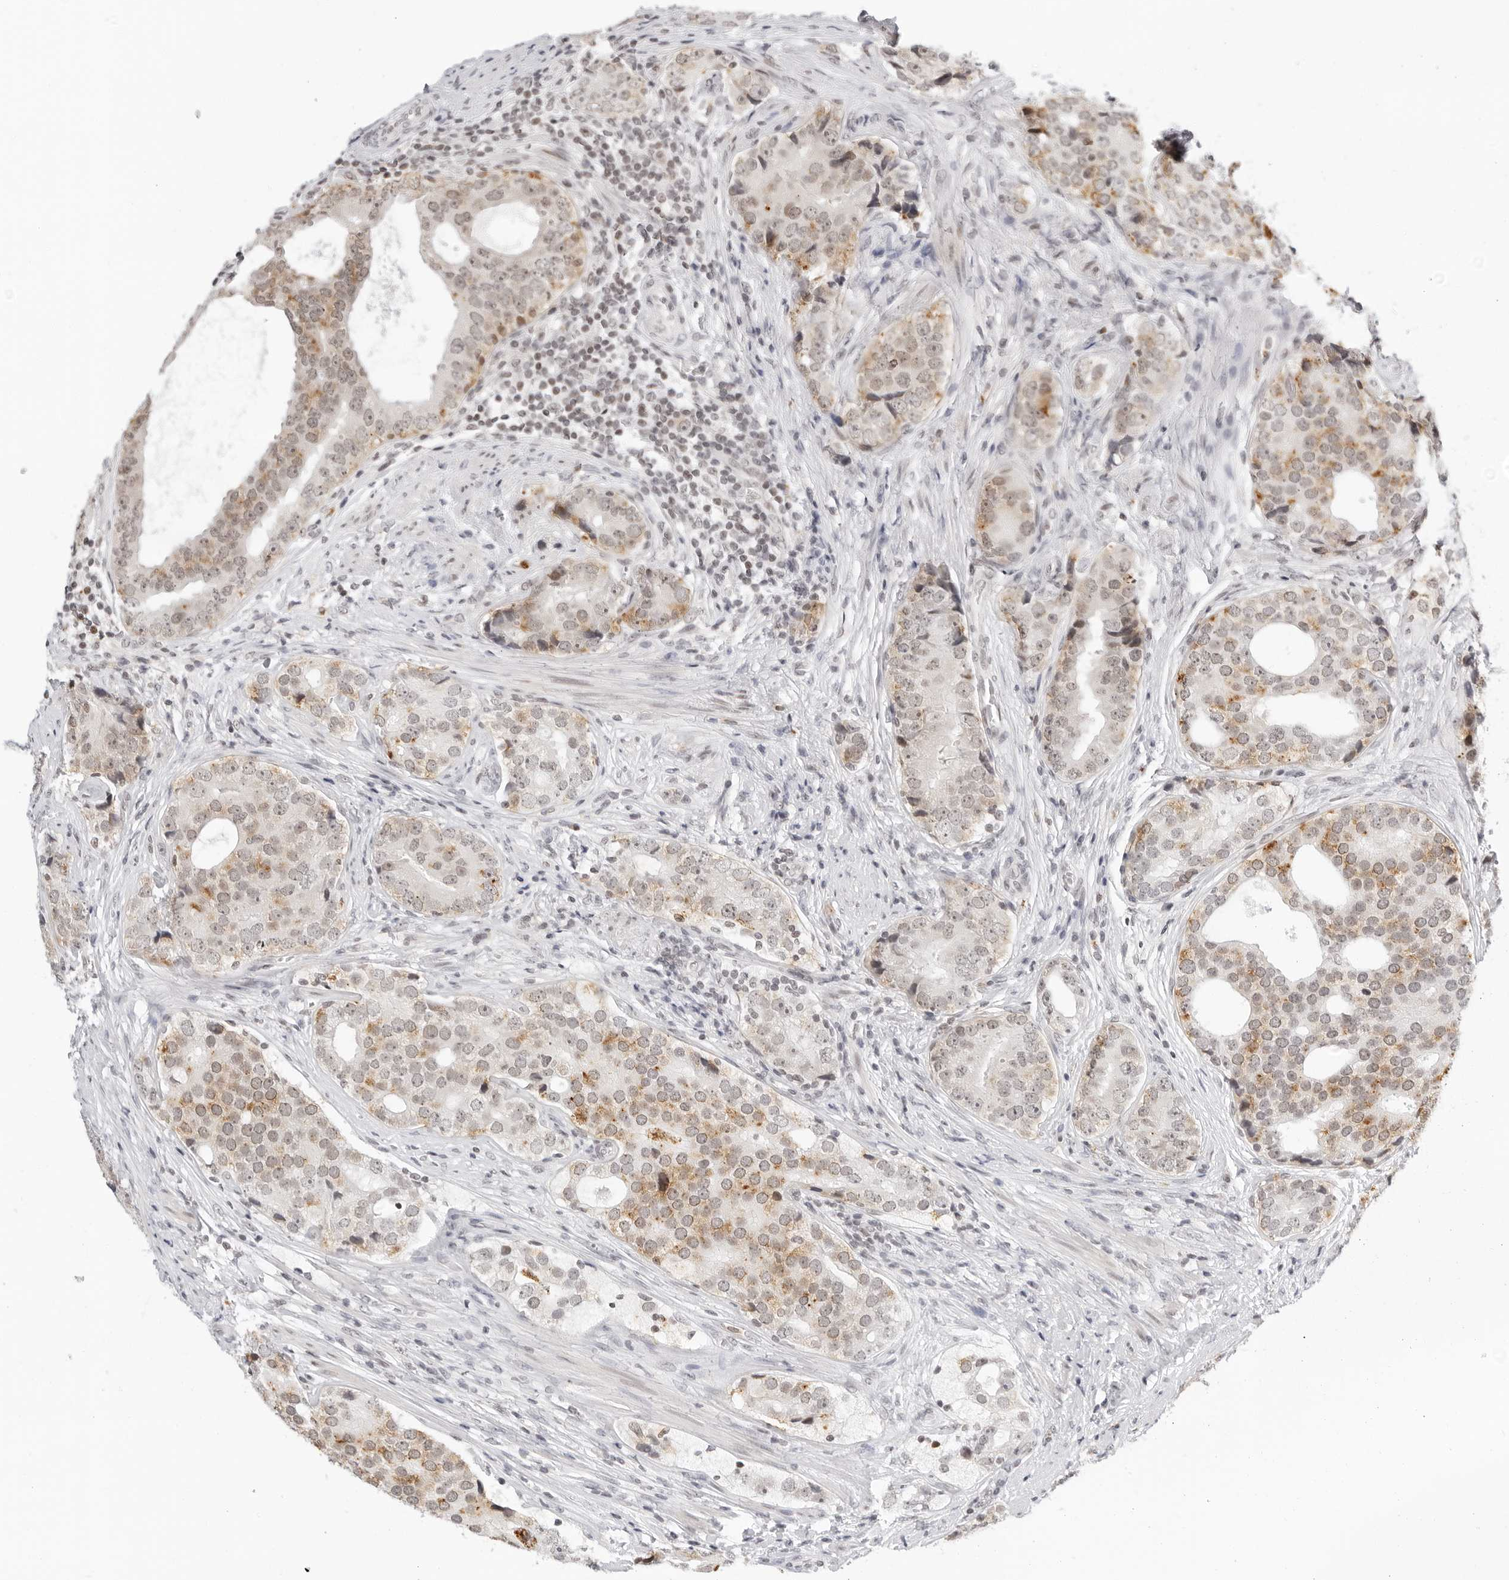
{"staining": {"intensity": "moderate", "quantity": "25%-75%", "location": "cytoplasmic/membranous"}, "tissue": "prostate cancer", "cell_type": "Tumor cells", "image_type": "cancer", "snomed": [{"axis": "morphology", "description": "Adenocarcinoma, High grade"}, {"axis": "topography", "description": "Prostate"}], "caption": "The photomicrograph shows immunohistochemical staining of high-grade adenocarcinoma (prostate). There is moderate cytoplasmic/membranous expression is appreciated in approximately 25%-75% of tumor cells.", "gene": "MSH6", "patient": {"sex": "male", "age": 56}}